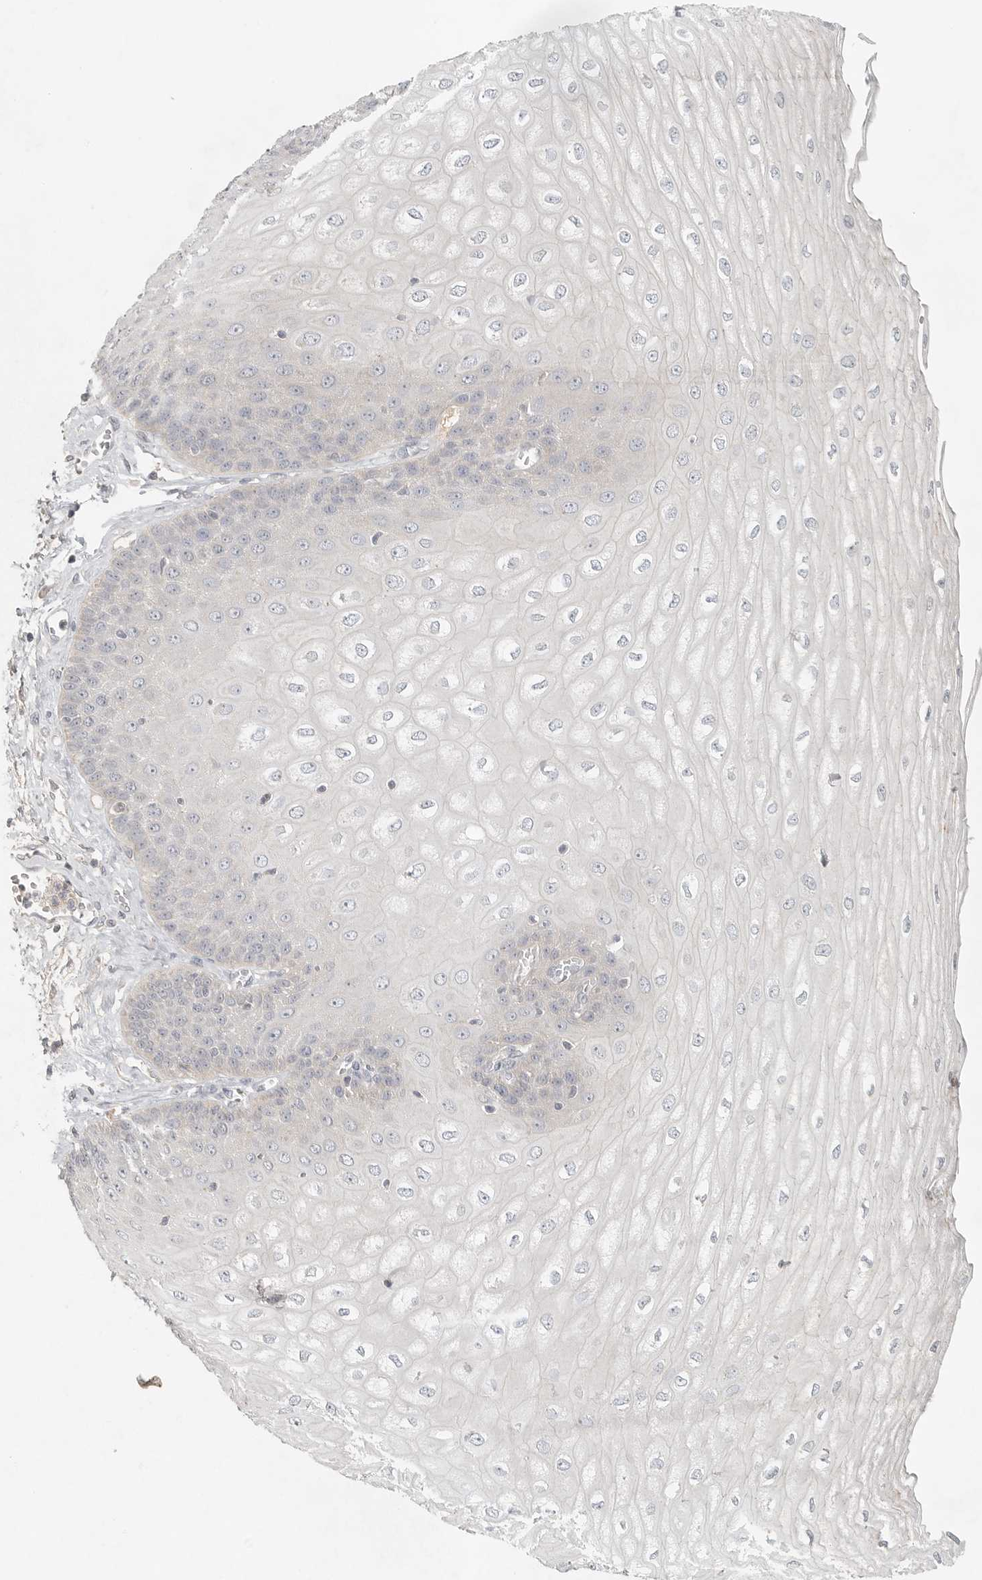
{"staining": {"intensity": "negative", "quantity": "none", "location": "none"}, "tissue": "esophagus", "cell_type": "Squamous epithelial cells", "image_type": "normal", "snomed": [{"axis": "morphology", "description": "Normal tissue, NOS"}, {"axis": "topography", "description": "Esophagus"}], "caption": "High power microscopy image of an immunohistochemistry histopathology image of benign esophagus, revealing no significant staining in squamous epithelial cells.", "gene": "SLC25A36", "patient": {"sex": "male", "age": 60}}